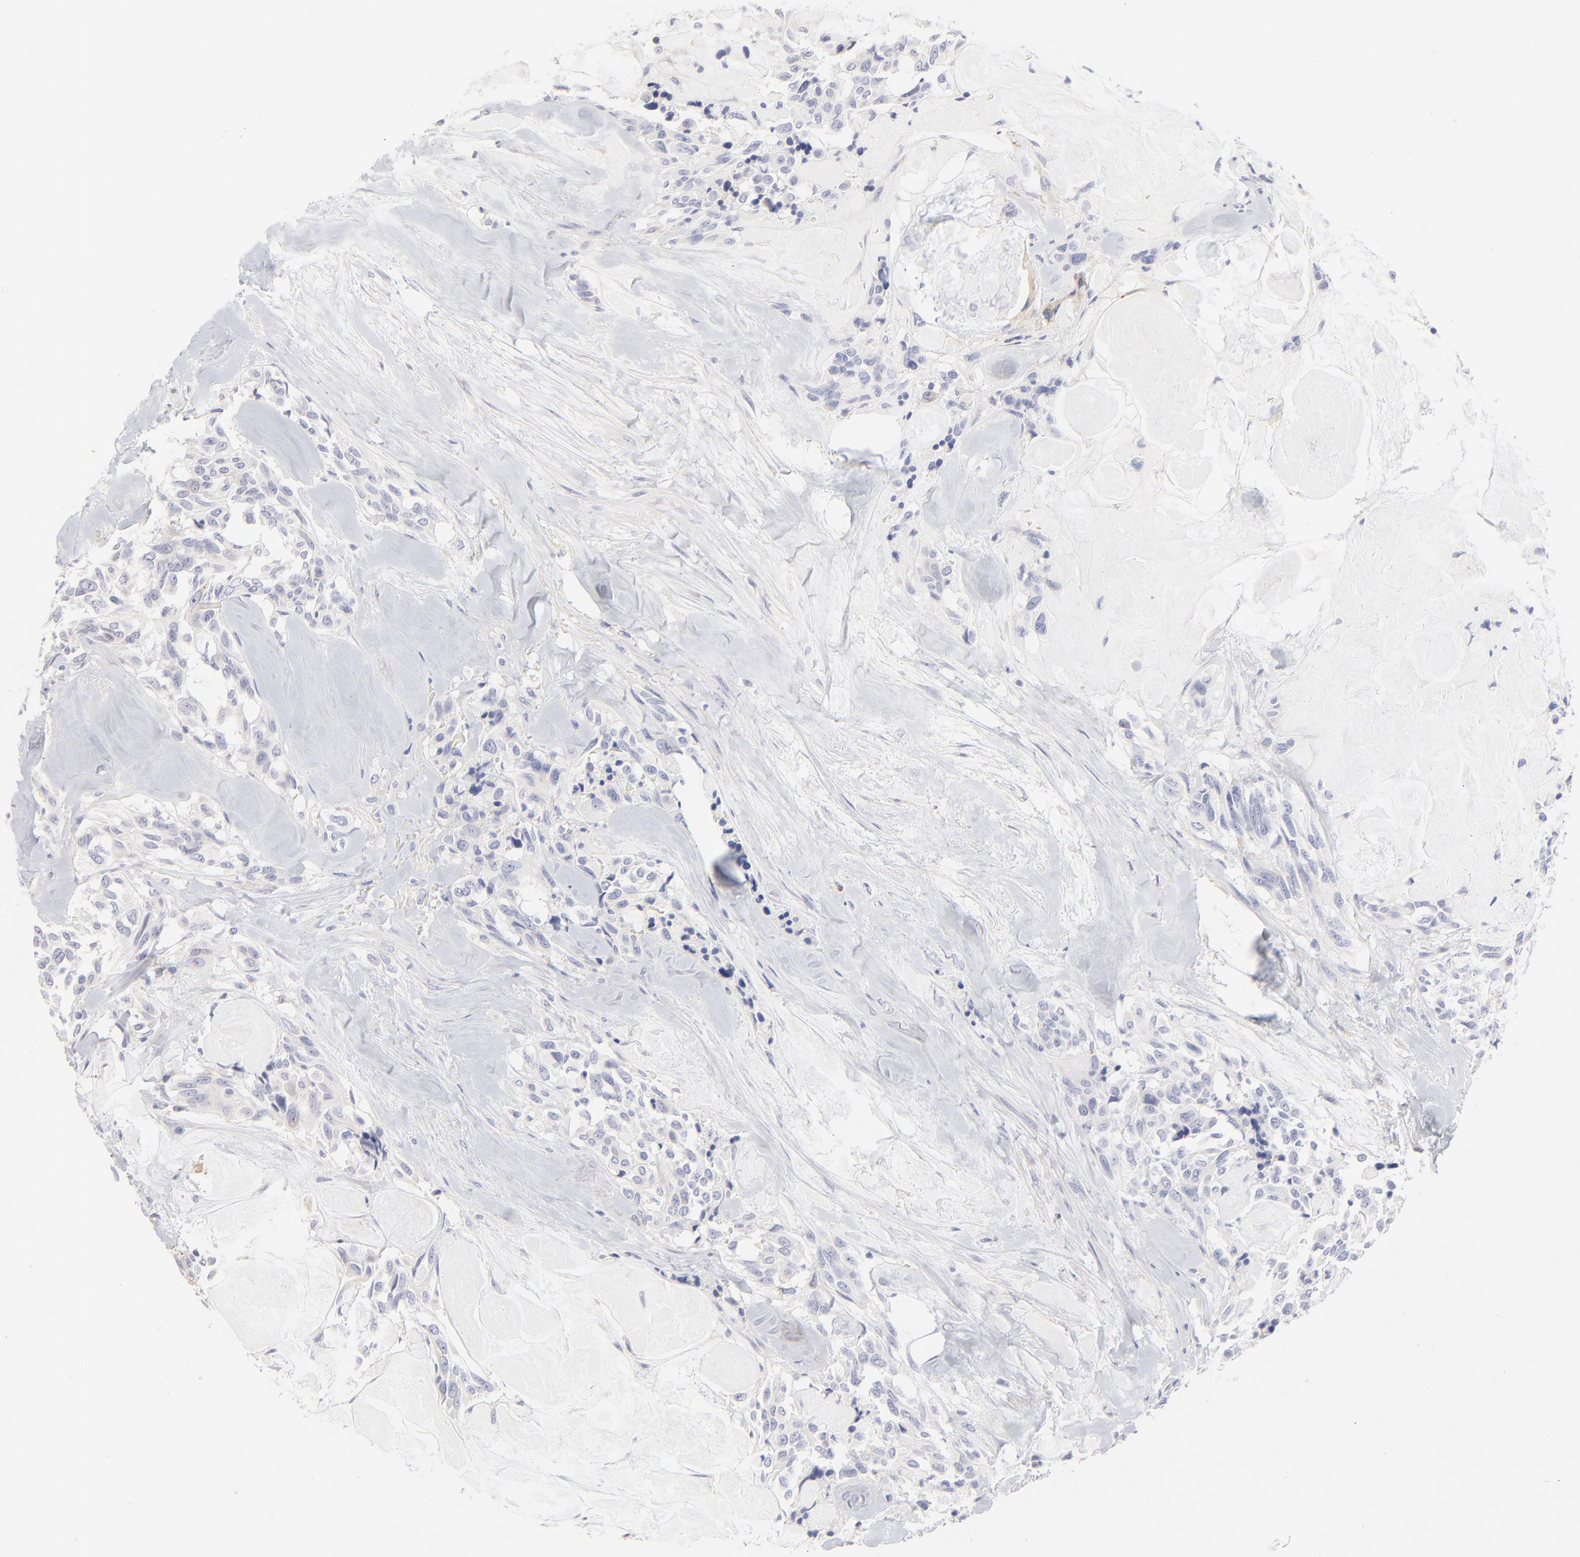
{"staining": {"intensity": "negative", "quantity": "none", "location": "none"}, "tissue": "thyroid cancer", "cell_type": "Tumor cells", "image_type": "cancer", "snomed": [{"axis": "morphology", "description": "Carcinoma, NOS"}, {"axis": "morphology", "description": "Carcinoid, malignant, NOS"}, {"axis": "topography", "description": "Thyroid gland"}], "caption": "Immunohistochemistry (IHC) image of neoplastic tissue: carcinoma (thyroid) stained with DAB reveals no significant protein staining in tumor cells. The staining was performed using DAB (3,3'-diaminobenzidine) to visualize the protein expression in brown, while the nuclei were stained in blue with hematoxylin (Magnification: 20x).", "gene": "TST", "patient": {"sex": "male", "age": 33}}